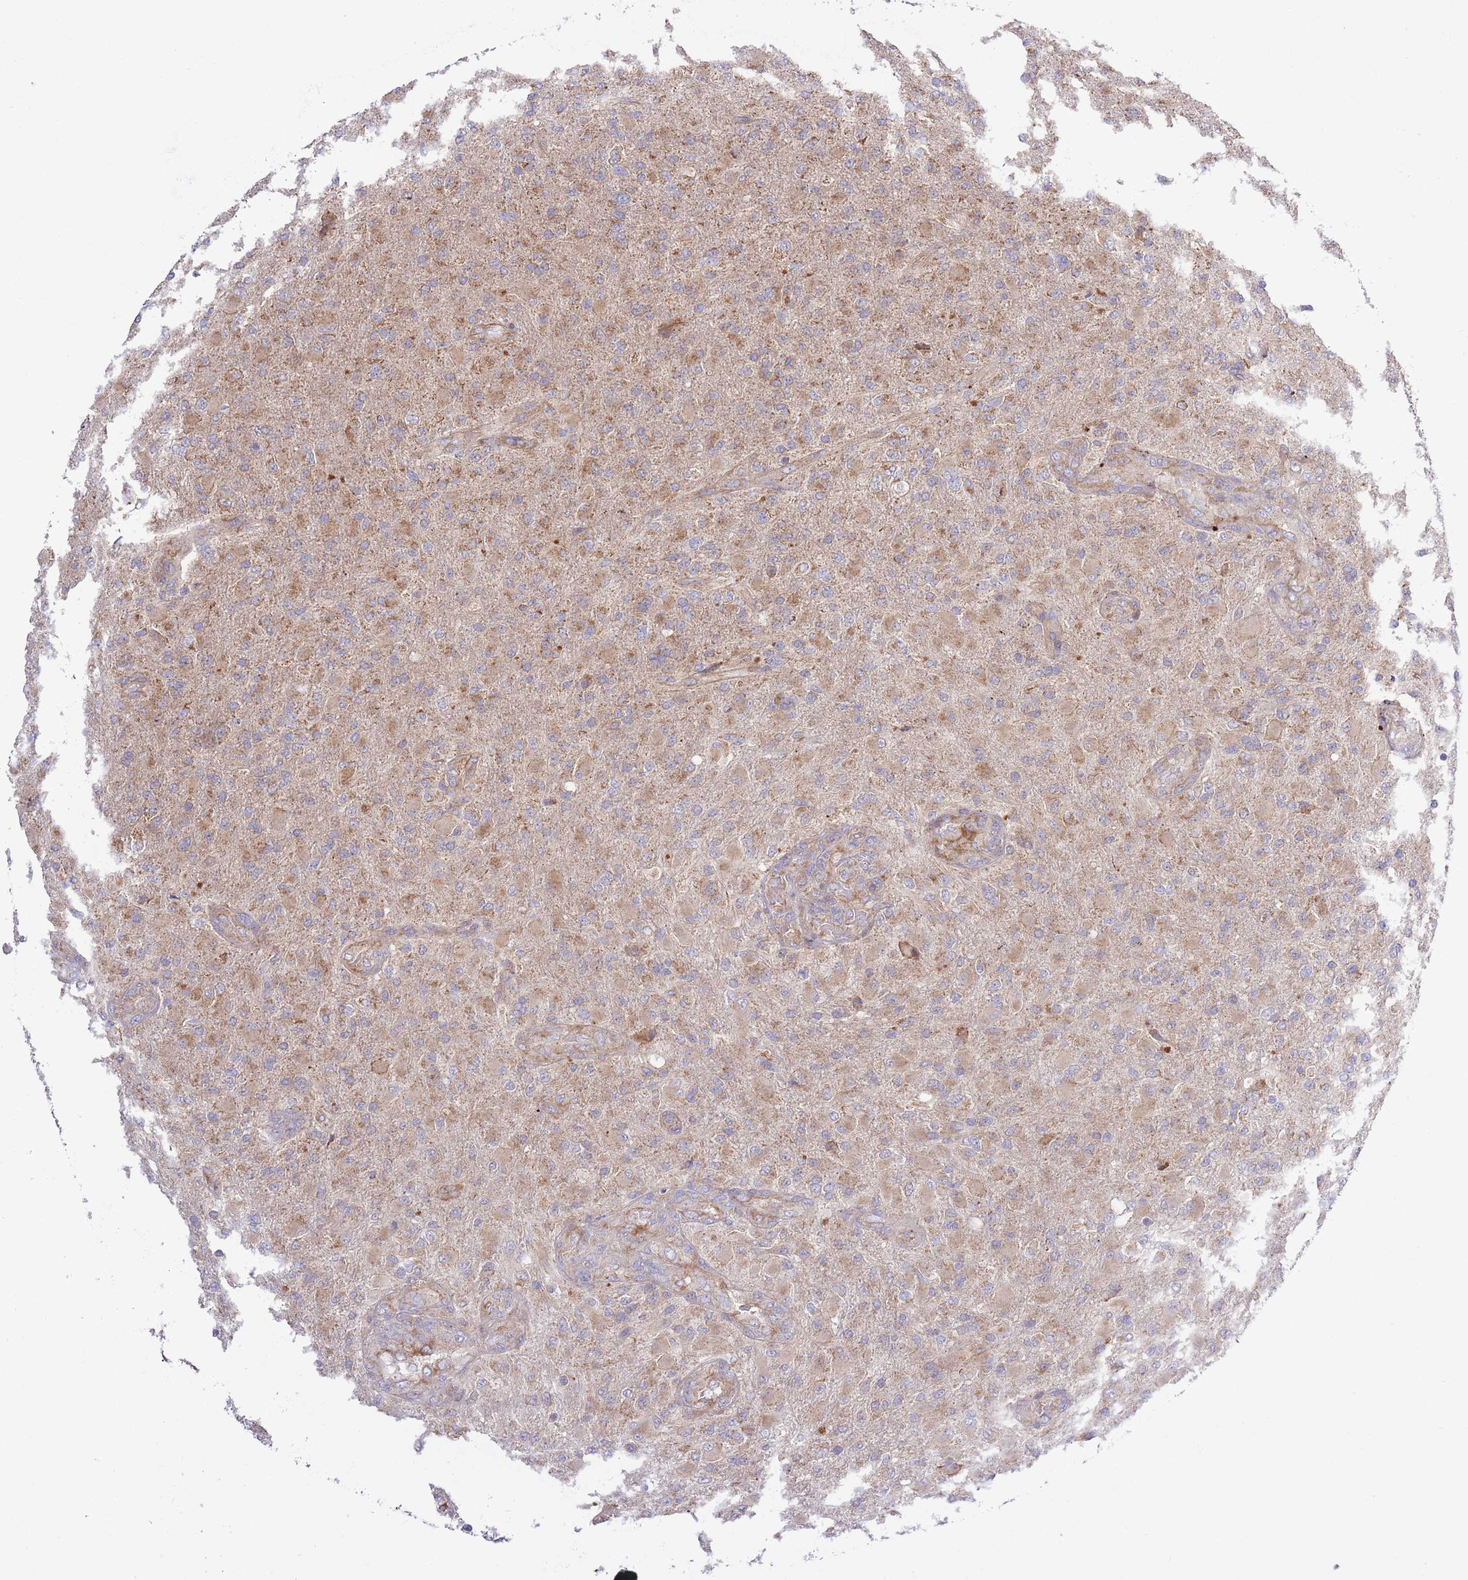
{"staining": {"intensity": "weak", "quantity": ">75%", "location": "cytoplasmic/membranous"}, "tissue": "glioma", "cell_type": "Tumor cells", "image_type": "cancer", "snomed": [{"axis": "morphology", "description": "Glioma, malignant, Low grade"}, {"axis": "topography", "description": "Brain"}], "caption": "Protein staining of glioma tissue displays weak cytoplasmic/membranous expression in about >75% of tumor cells.", "gene": "ATP13A2", "patient": {"sex": "male", "age": 65}}